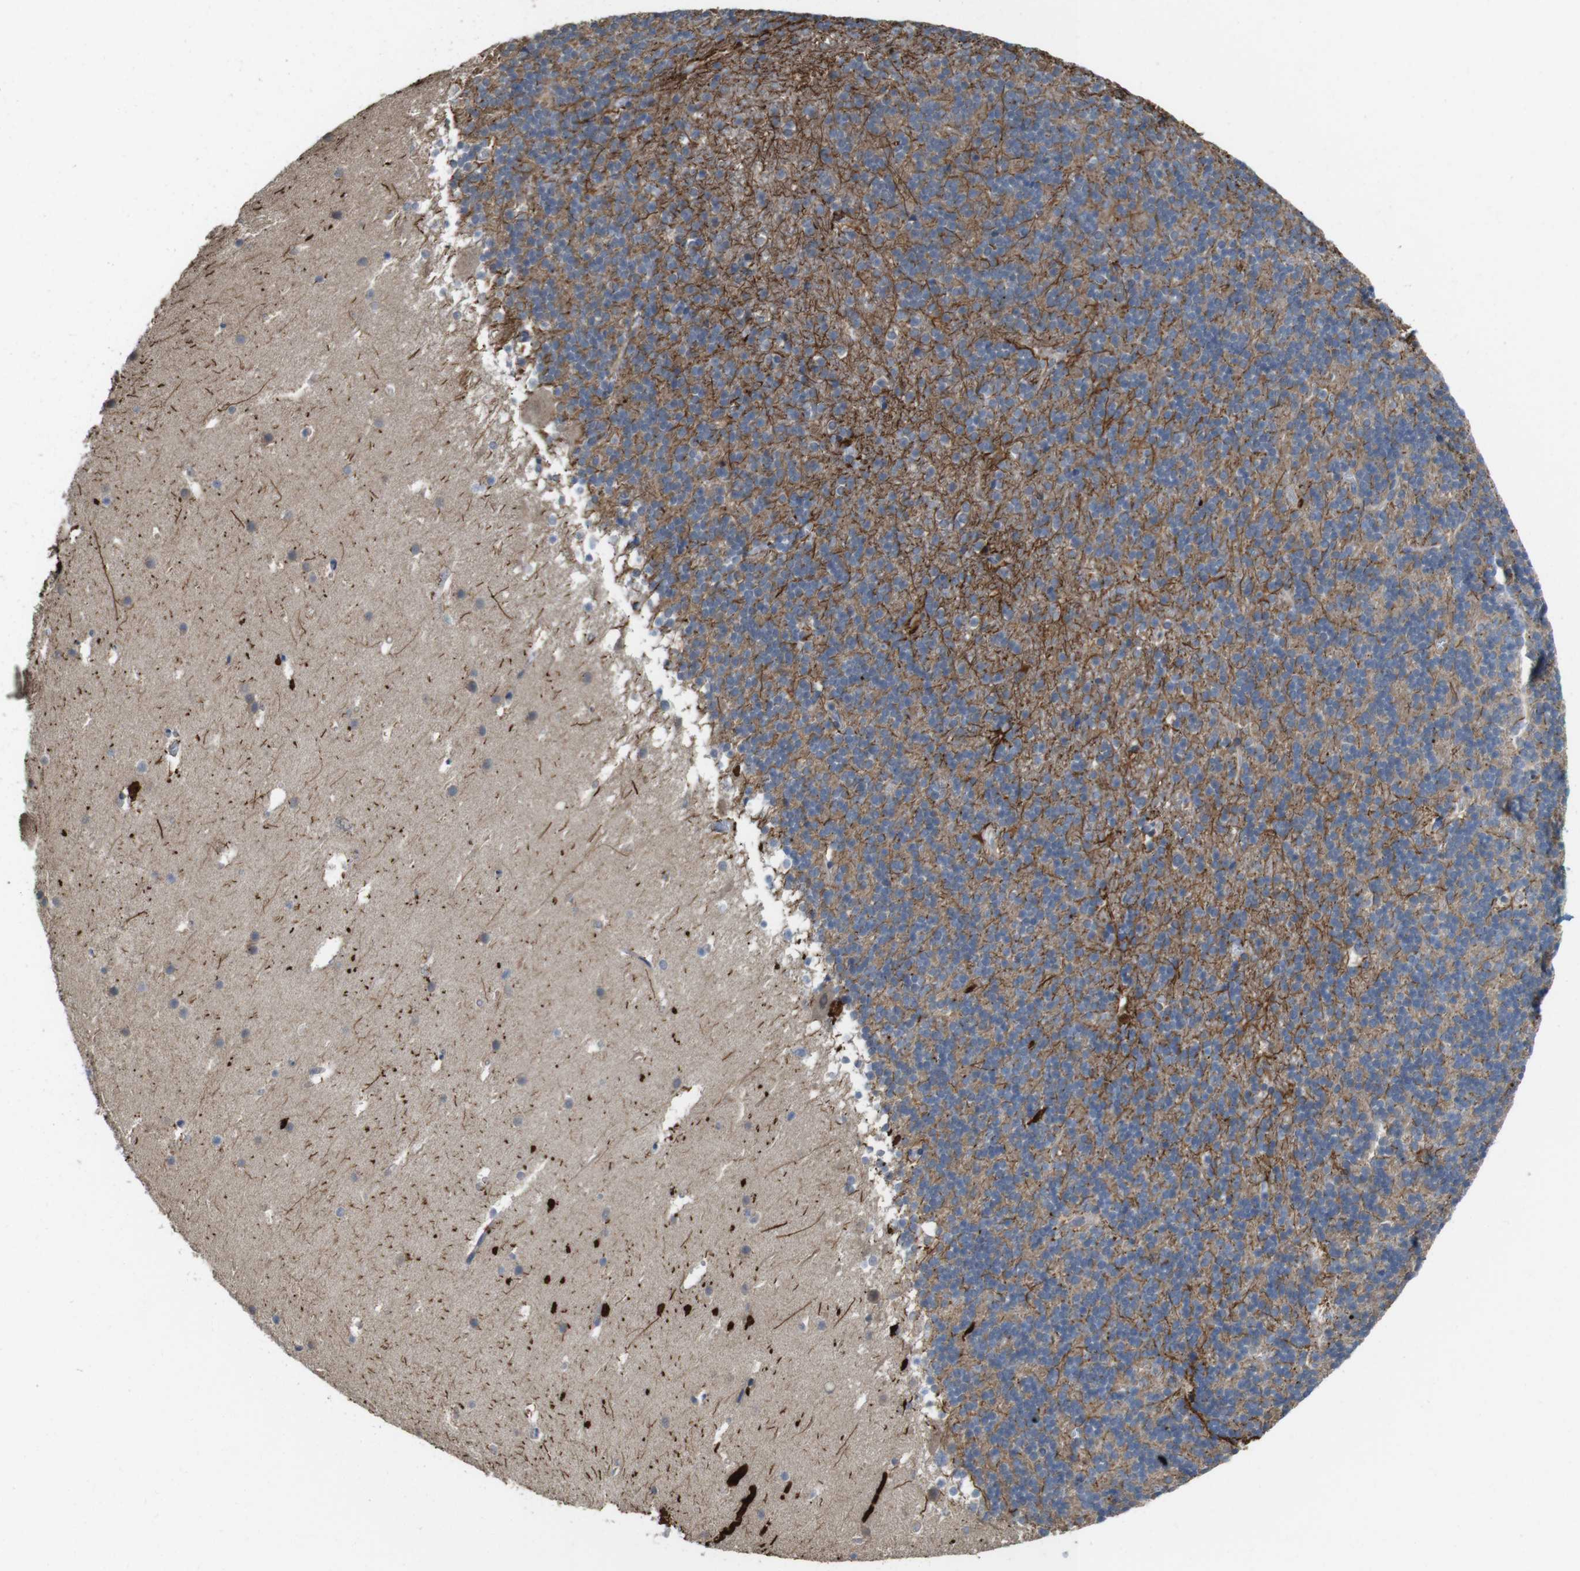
{"staining": {"intensity": "moderate", "quantity": ">75%", "location": "cytoplasmic/membranous"}, "tissue": "cerebellum", "cell_type": "Cells in granular layer", "image_type": "normal", "snomed": [{"axis": "morphology", "description": "Normal tissue, NOS"}, {"axis": "topography", "description": "Cerebellum"}], "caption": "Moderate cytoplasmic/membranous protein staining is identified in about >75% of cells in granular layer in cerebellum.", "gene": "CDC34", "patient": {"sex": "male", "age": 45}}